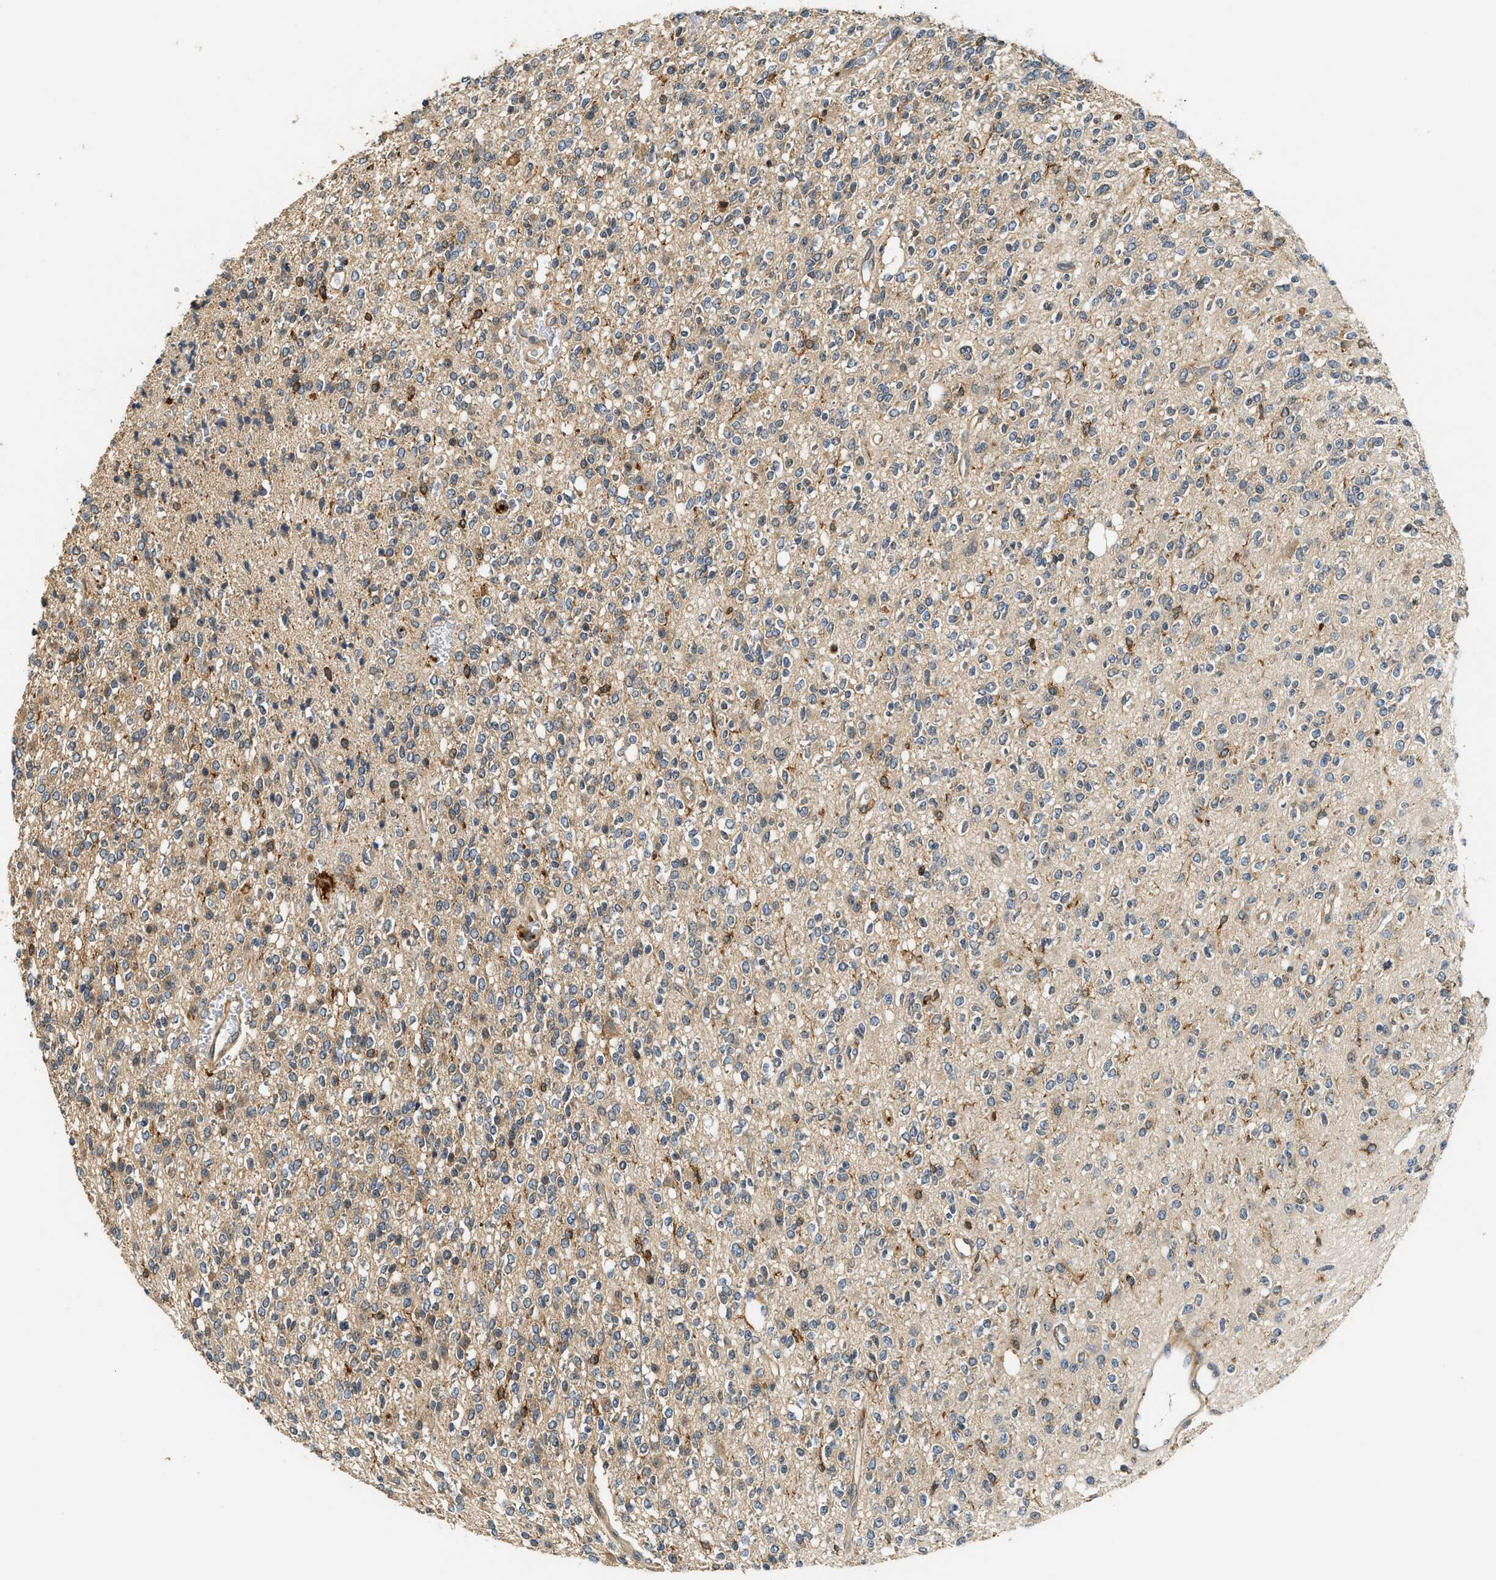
{"staining": {"intensity": "weak", "quantity": ">75%", "location": "cytoplasmic/membranous"}, "tissue": "glioma", "cell_type": "Tumor cells", "image_type": "cancer", "snomed": [{"axis": "morphology", "description": "Glioma, malignant, High grade"}, {"axis": "topography", "description": "Brain"}], "caption": "Glioma stained with a brown dye reveals weak cytoplasmic/membranous positive staining in approximately >75% of tumor cells.", "gene": "SNX5", "patient": {"sex": "male", "age": 34}}